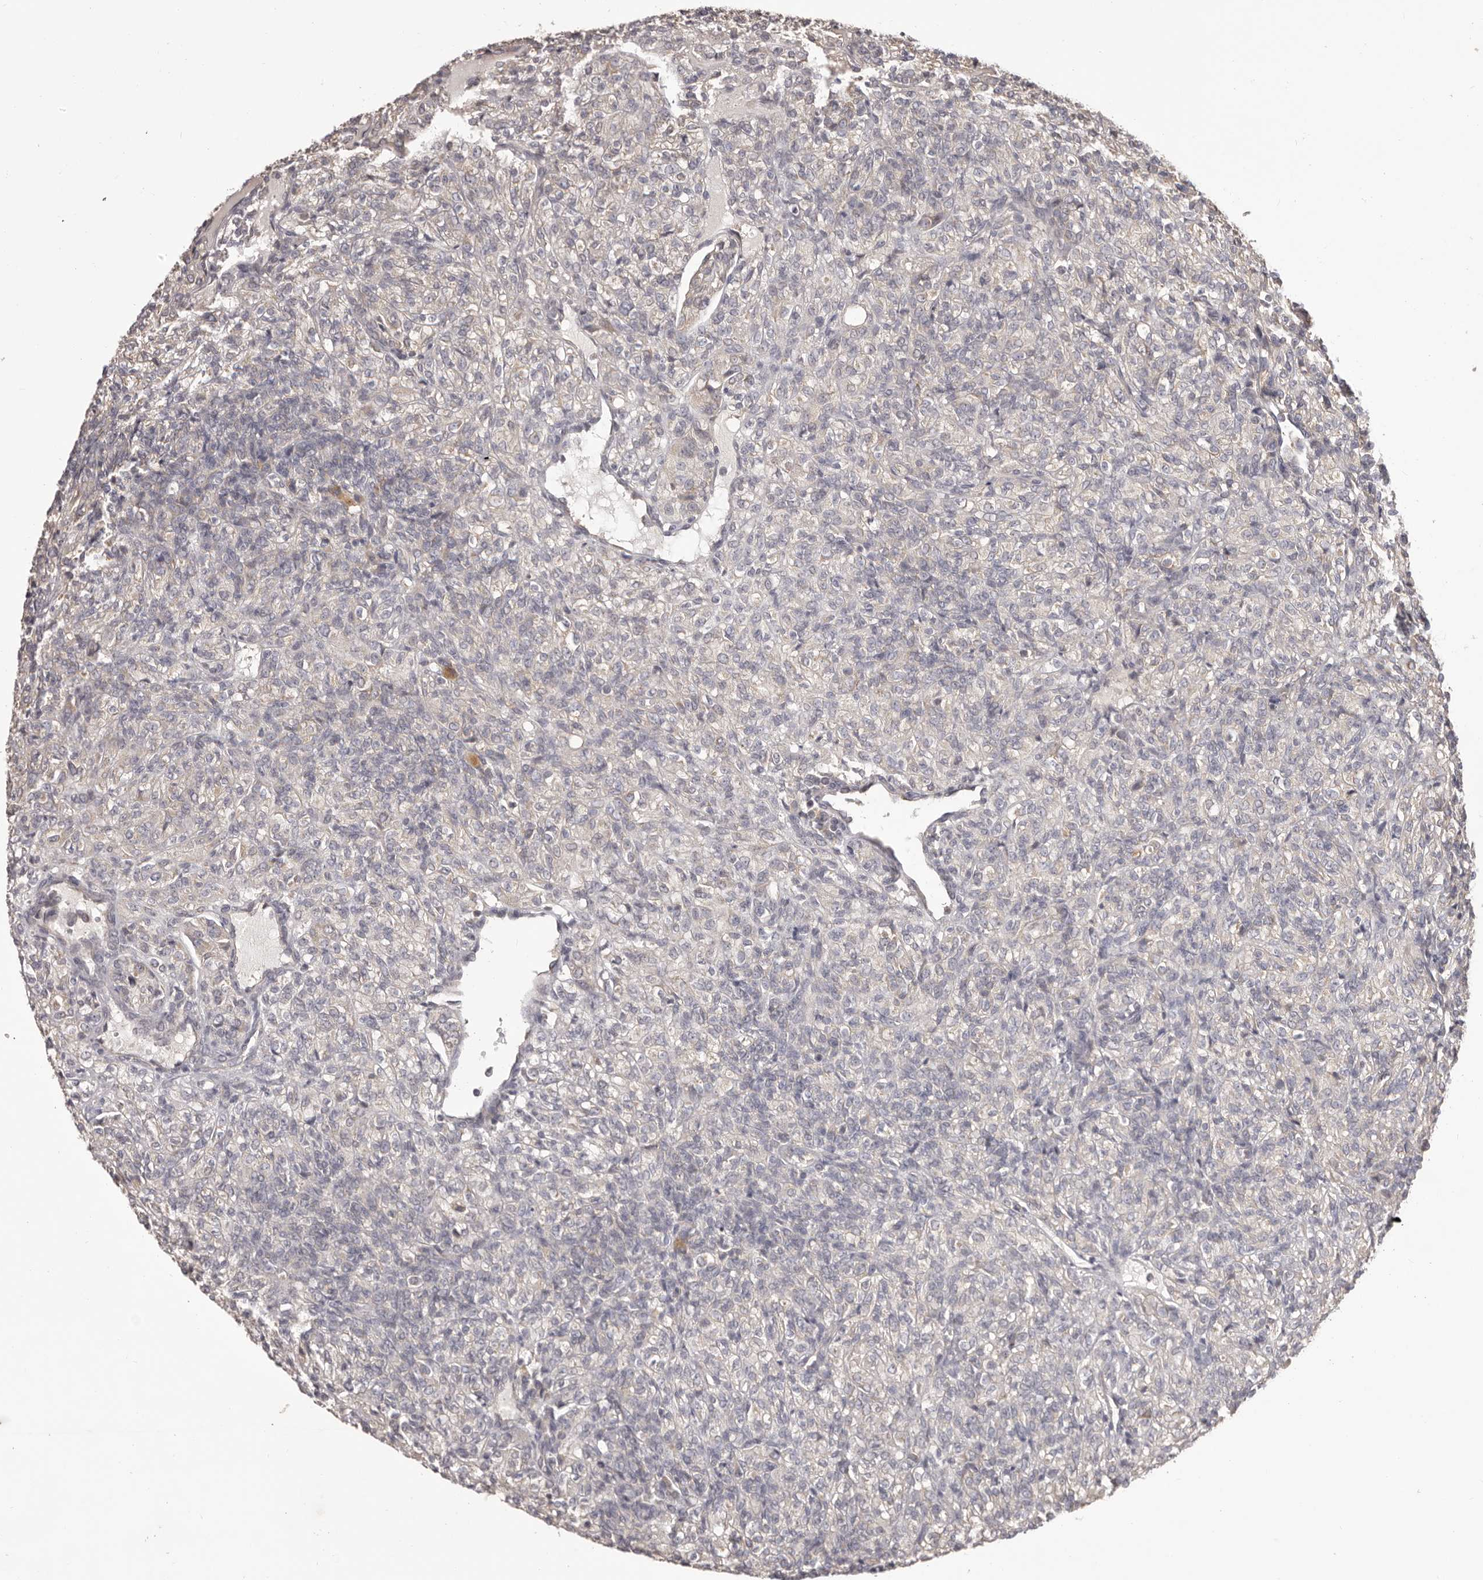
{"staining": {"intensity": "negative", "quantity": "none", "location": "none"}, "tissue": "renal cancer", "cell_type": "Tumor cells", "image_type": "cancer", "snomed": [{"axis": "morphology", "description": "Adenocarcinoma, NOS"}, {"axis": "topography", "description": "Kidney"}], "caption": "This is an immunohistochemistry micrograph of human renal cancer (adenocarcinoma). There is no staining in tumor cells.", "gene": "HRH1", "patient": {"sex": "male", "age": 77}}